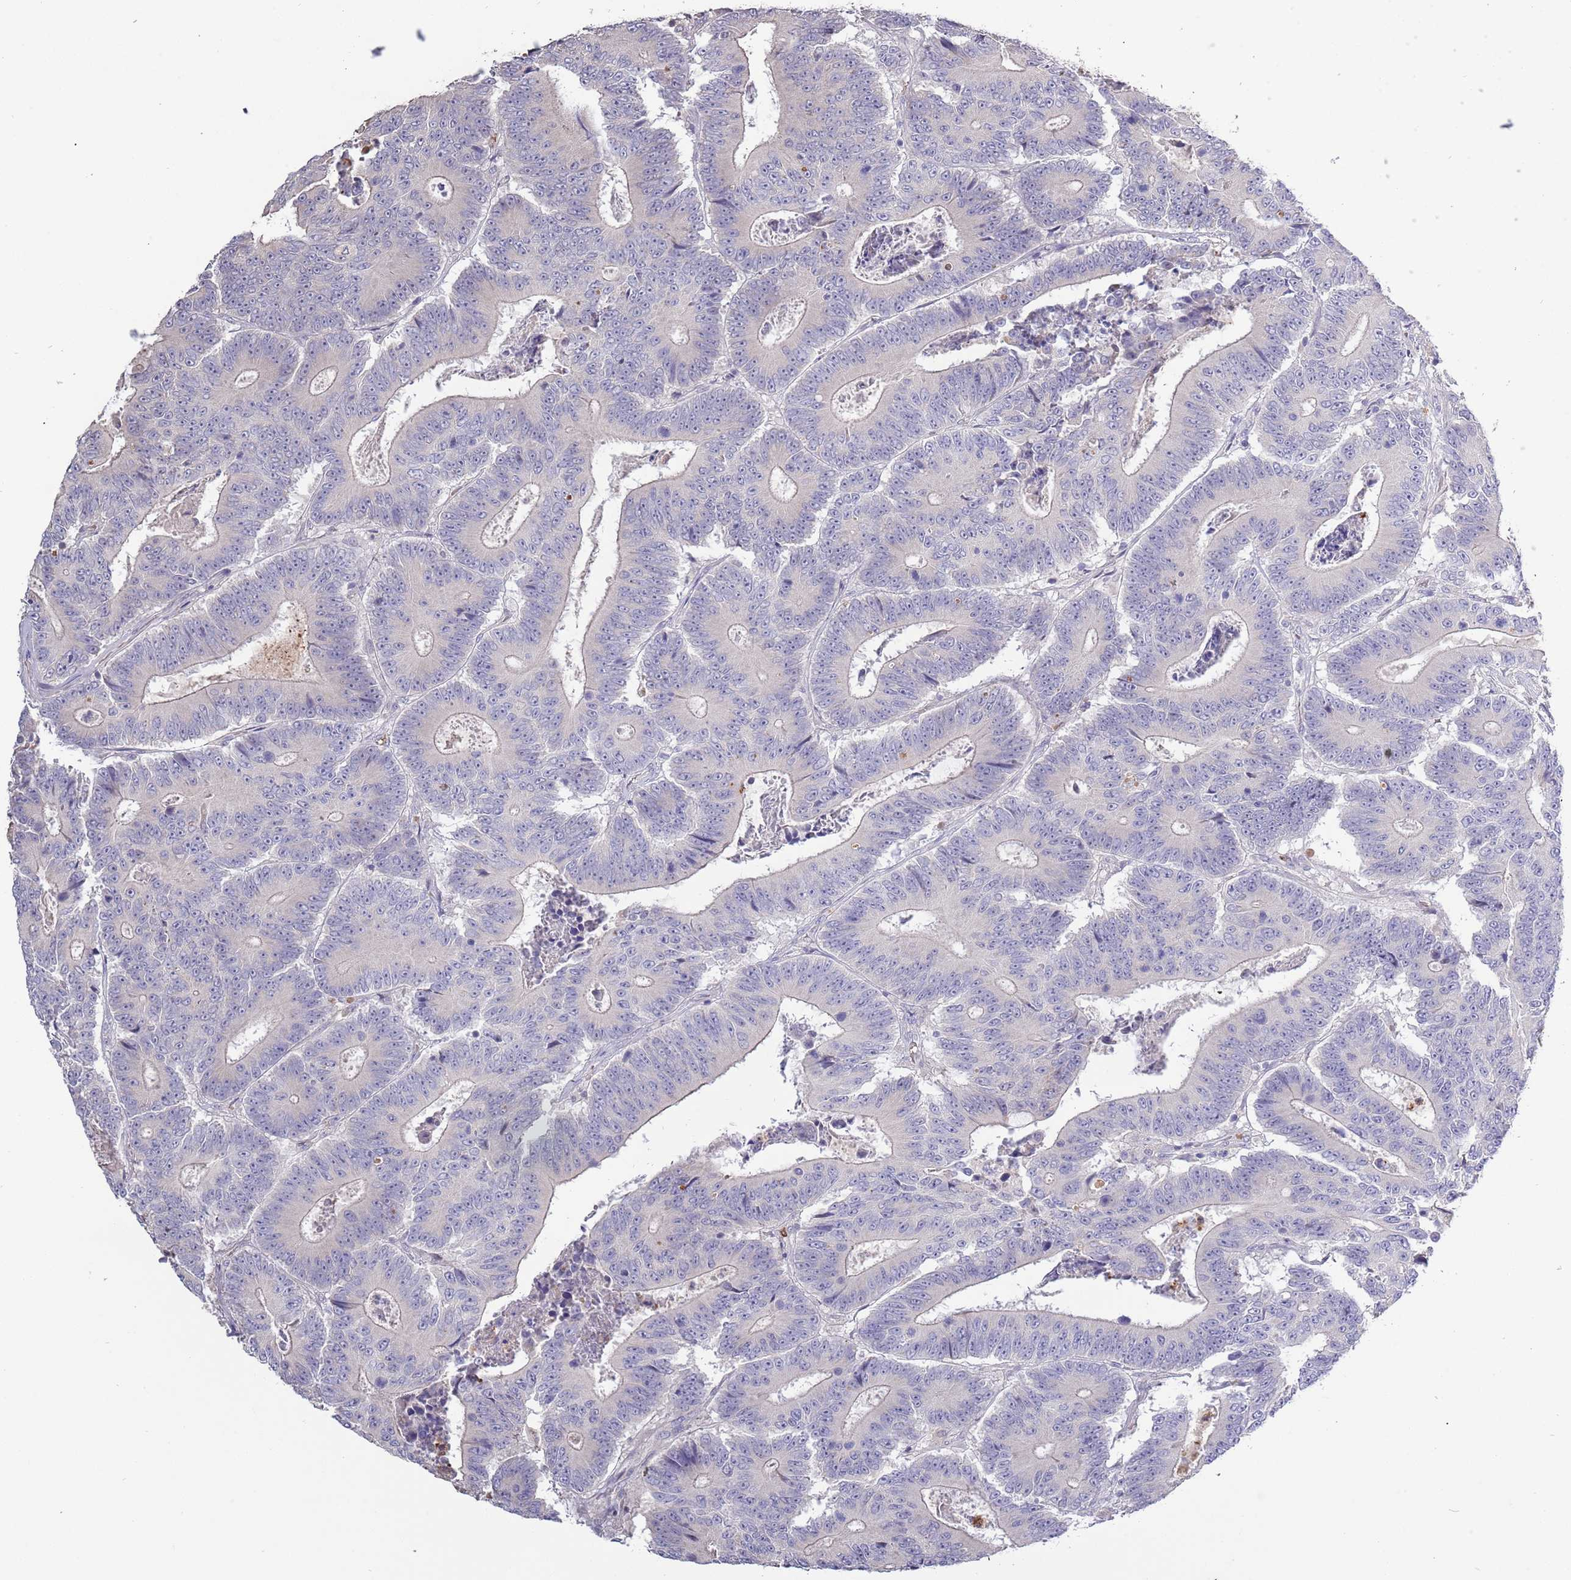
{"staining": {"intensity": "negative", "quantity": "none", "location": "none"}, "tissue": "colorectal cancer", "cell_type": "Tumor cells", "image_type": "cancer", "snomed": [{"axis": "morphology", "description": "Adenocarcinoma, NOS"}, {"axis": "topography", "description": "Colon"}], "caption": "Immunohistochemical staining of adenocarcinoma (colorectal) displays no significant expression in tumor cells.", "gene": "P2RY13", "patient": {"sex": "male", "age": 83}}